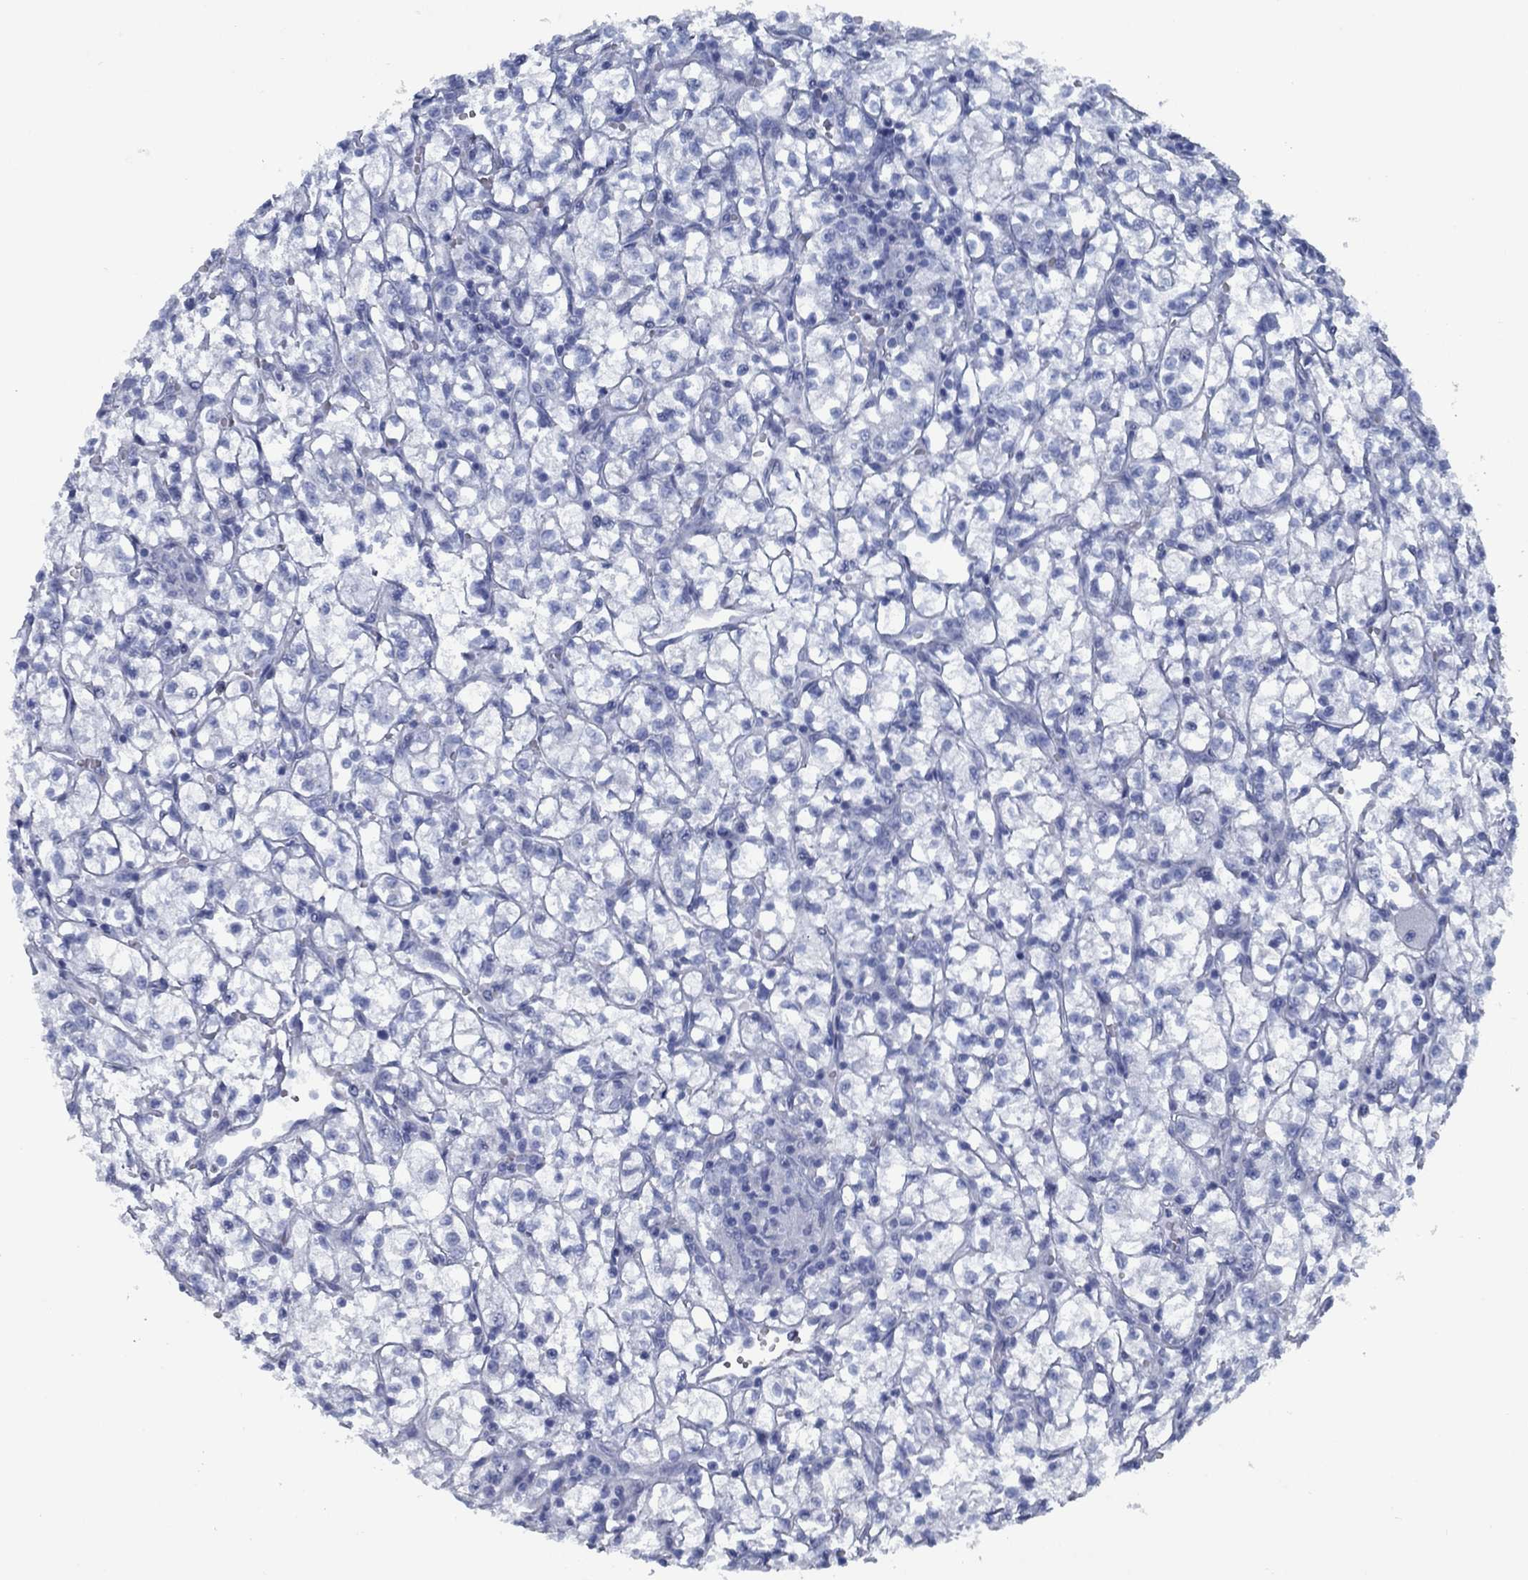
{"staining": {"intensity": "negative", "quantity": "none", "location": "none"}, "tissue": "renal cancer", "cell_type": "Tumor cells", "image_type": "cancer", "snomed": [{"axis": "morphology", "description": "Adenocarcinoma, NOS"}, {"axis": "topography", "description": "Kidney"}], "caption": "Tumor cells are negative for brown protein staining in renal cancer (adenocarcinoma). (IHC, brightfield microscopy, high magnification).", "gene": "PNMA8A", "patient": {"sex": "female", "age": 64}}